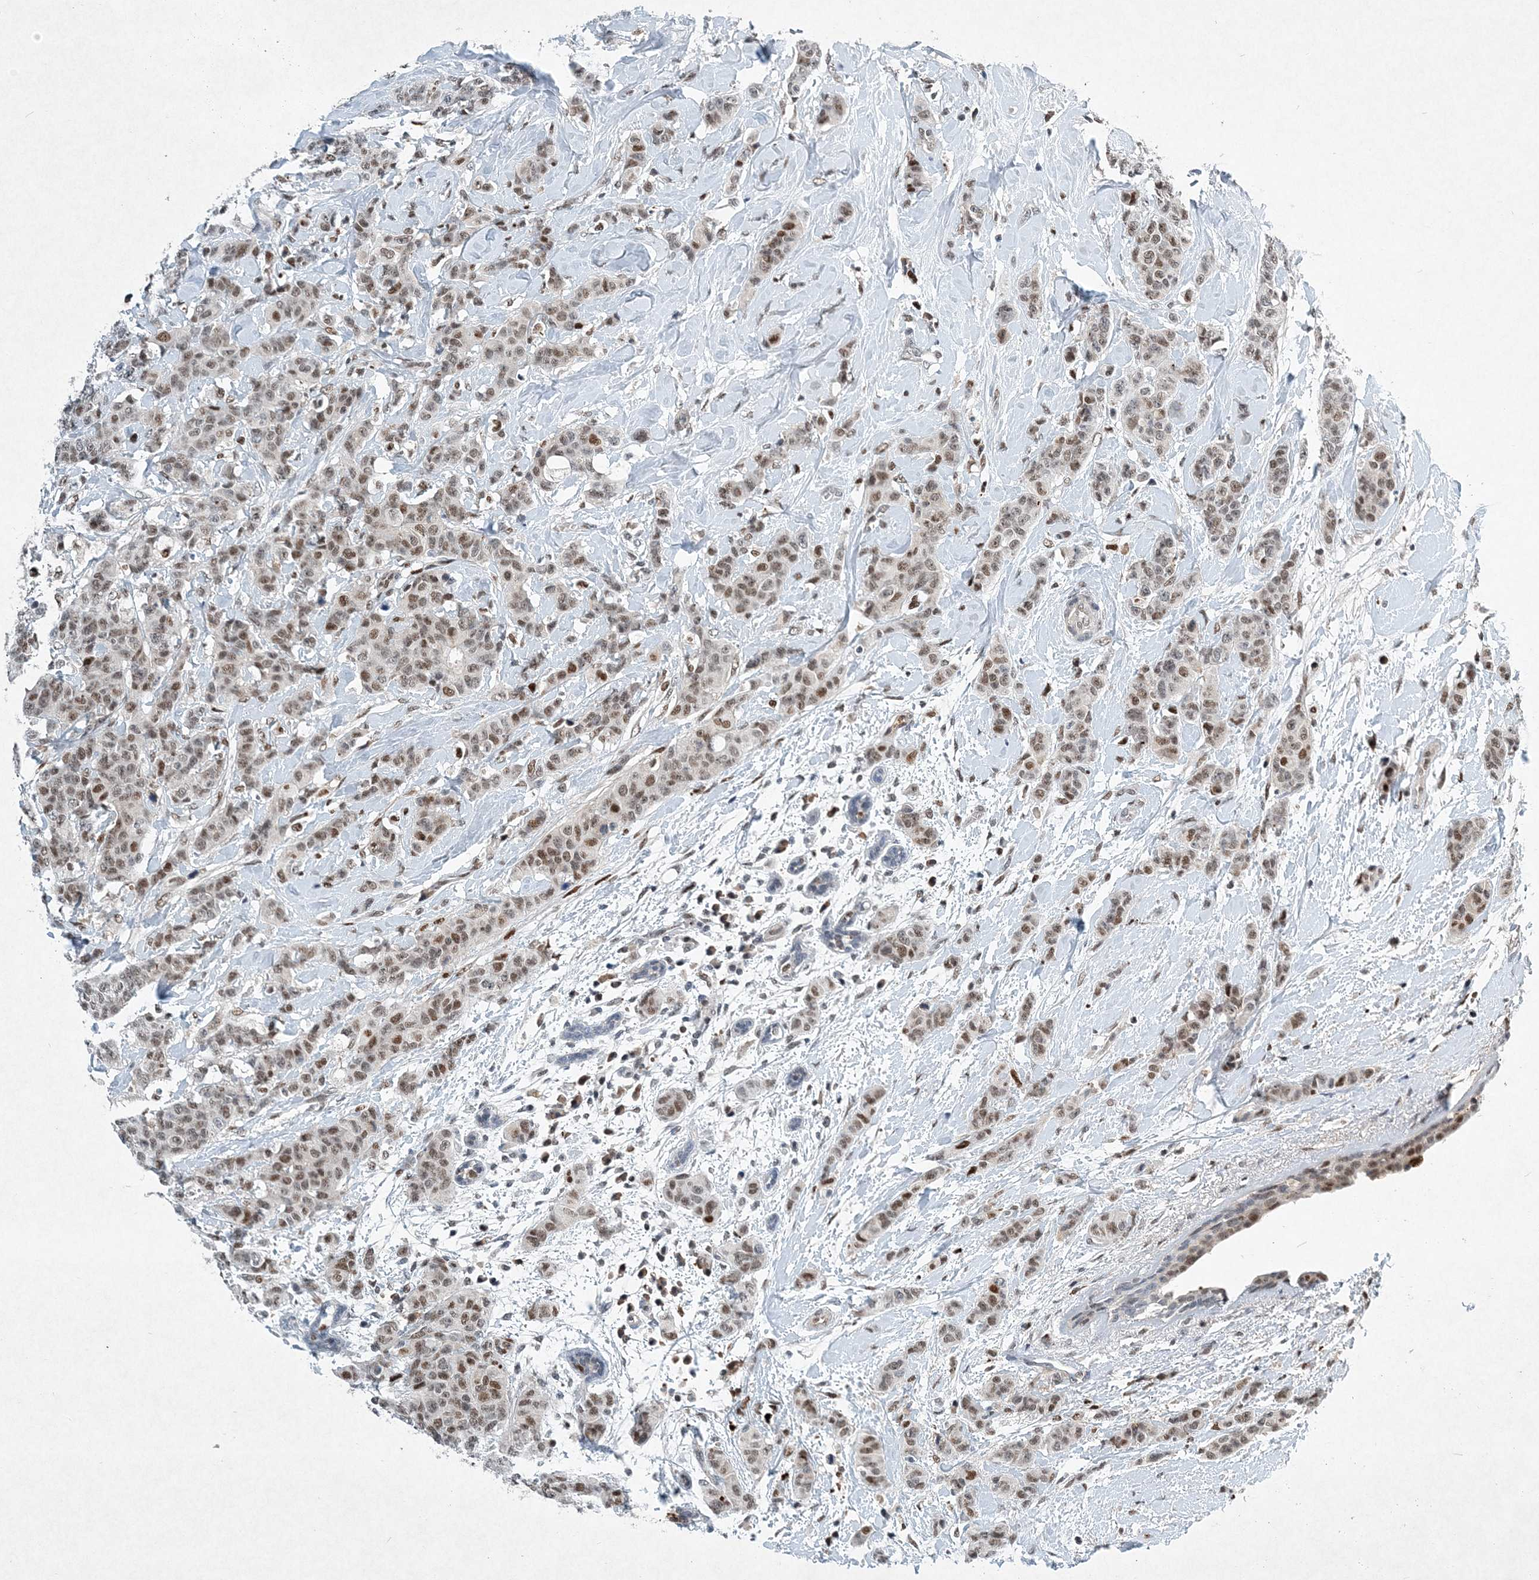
{"staining": {"intensity": "moderate", "quantity": ">75%", "location": "nuclear"}, "tissue": "breast cancer", "cell_type": "Tumor cells", "image_type": "cancer", "snomed": [{"axis": "morphology", "description": "Normal tissue, NOS"}, {"axis": "morphology", "description": "Duct carcinoma"}, {"axis": "topography", "description": "Breast"}], "caption": "Moderate nuclear staining for a protein is present in approximately >75% of tumor cells of breast invasive ductal carcinoma using immunohistochemistry (IHC).", "gene": "KPNA4", "patient": {"sex": "female", "age": 40}}